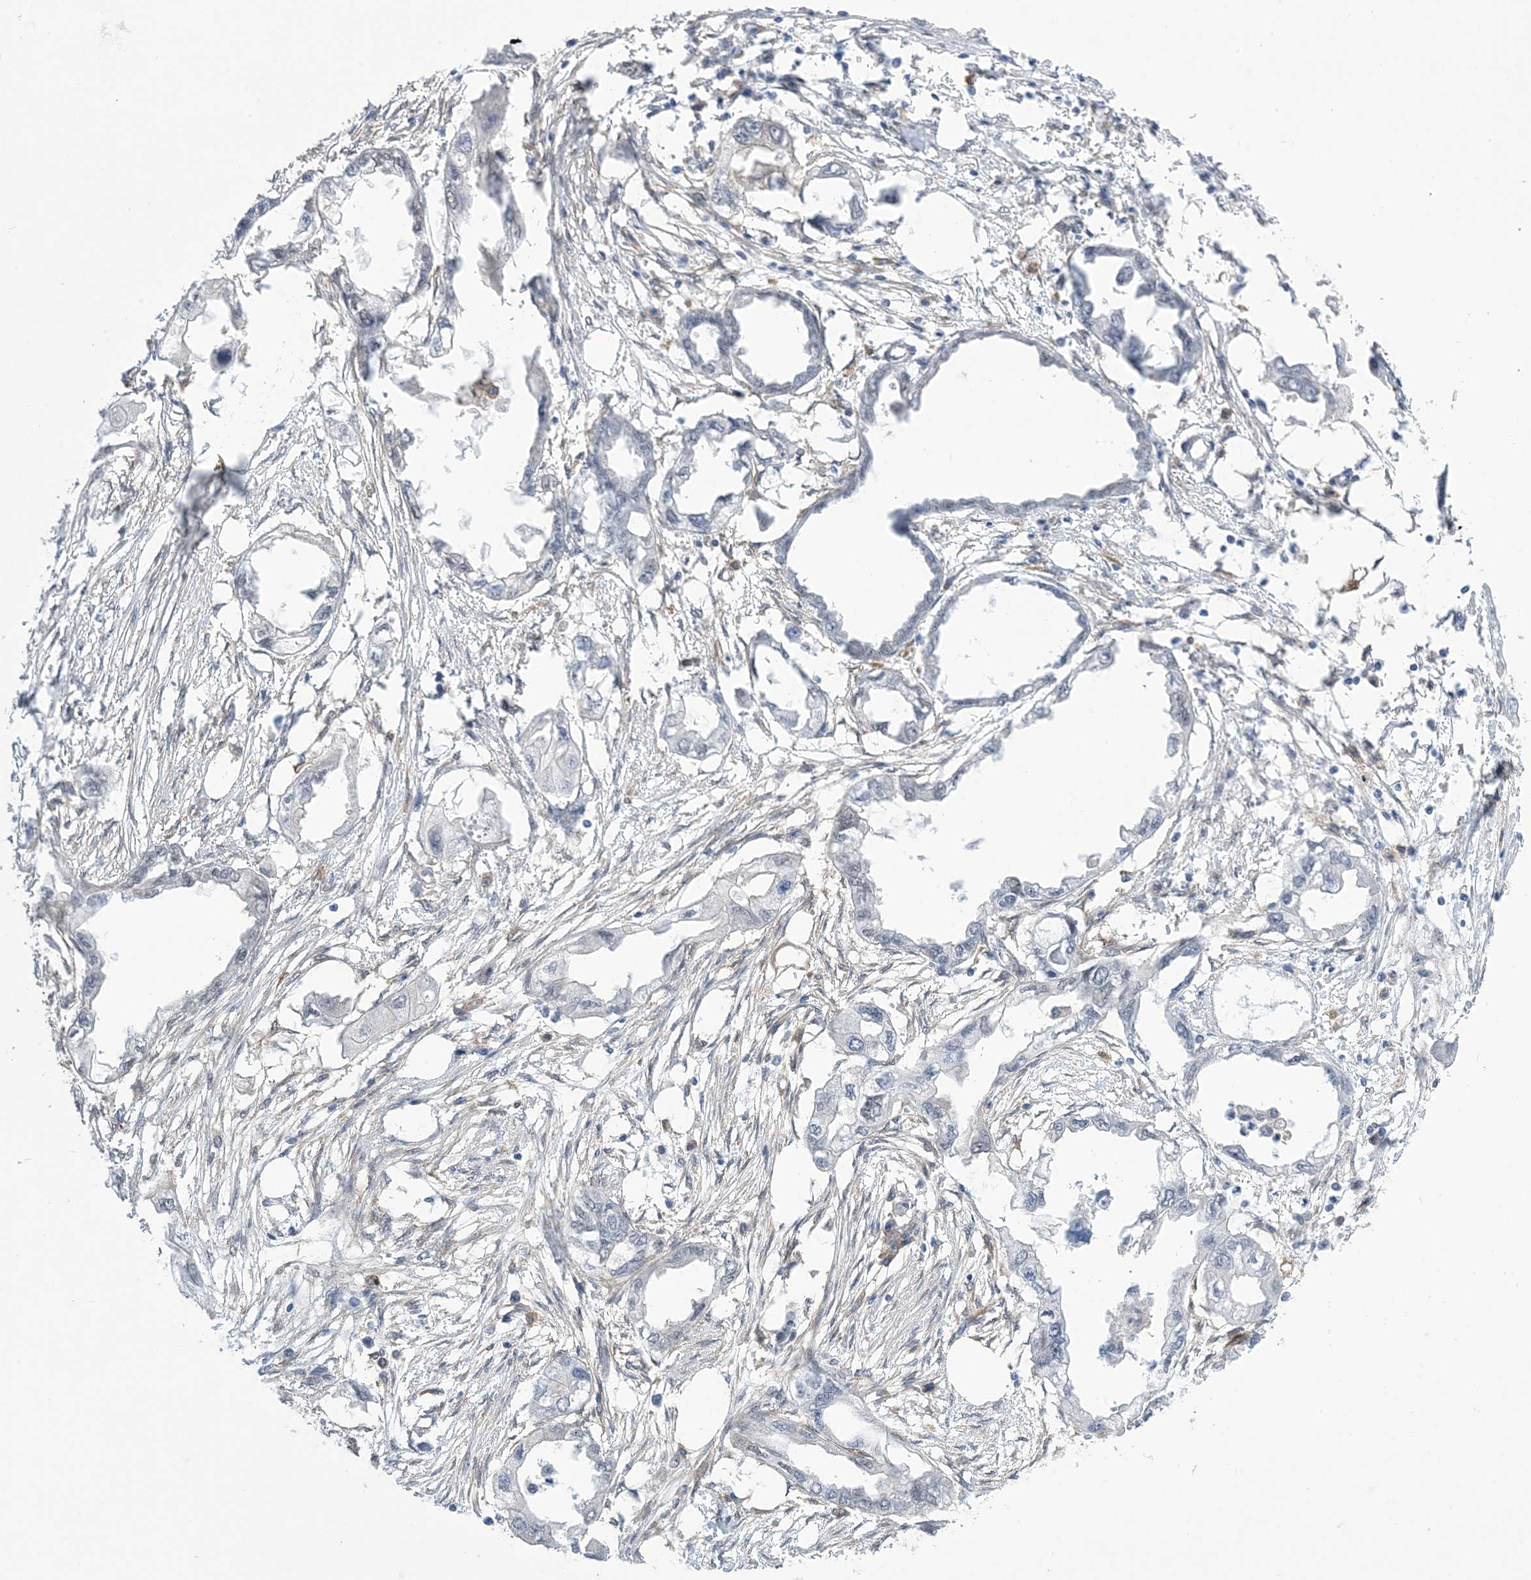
{"staining": {"intensity": "negative", "quantity": "none", "location": "none"}, "tissue": "endometrial cancer", "cell_type": "Tumor cells", "image_type": "cancer", "snomed": [{"axis": "morphology", "description": "Adenocarcinoma, NOS"}, {"axis": "morphology", "description": "Adenocarcinoma, metastatic, NOS"}, {"axis": "topography", "description": "Adipose tissue"}, {"axis": "topography", "description": "Endometrium"}], "caption": "Tumor cells are negative for protein expression in human endometrial cancer.", "gene": "ZNF8", "patient": {"sex": "female", "age": 67}}